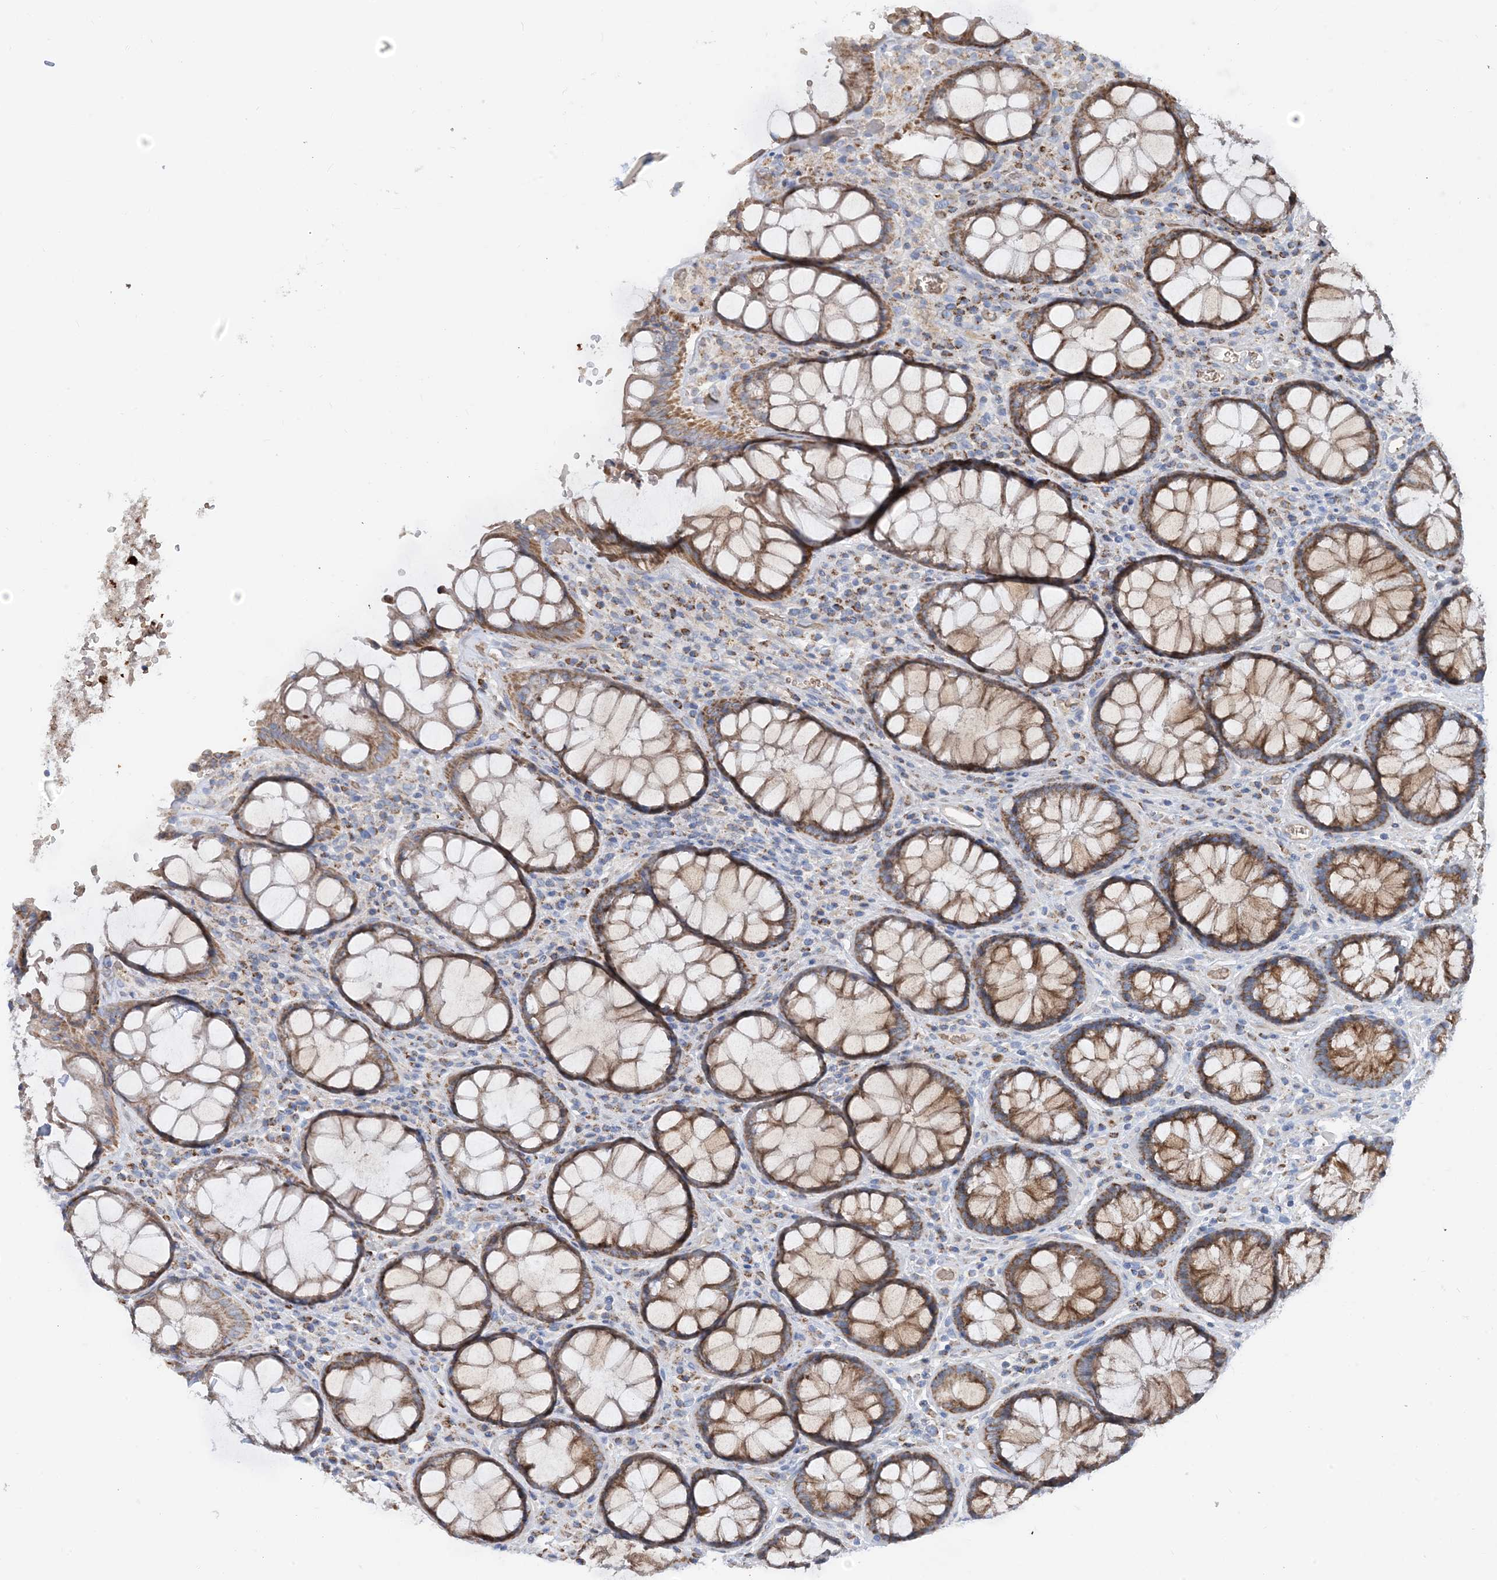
{"staining": {"intensity": "moderate", "quantity": ">75%", "location": "cytoplasmic/membranous"}, "tissue": "rectum", "cell_type": "Glandular cells", "image_type": "normal", "snomed": [{"axis": "morphology", "description": "Normal tissue, NOS"}, {"axis": "topography", "description": "Rectum"}], "caption": "An image of human rectum stained for a protein exhibits moderate cytoplasmic/membranous brown staining in glandular cells.", "gene": "PHOSPHO2", "patient": {"sex": "male", "age": 64}}